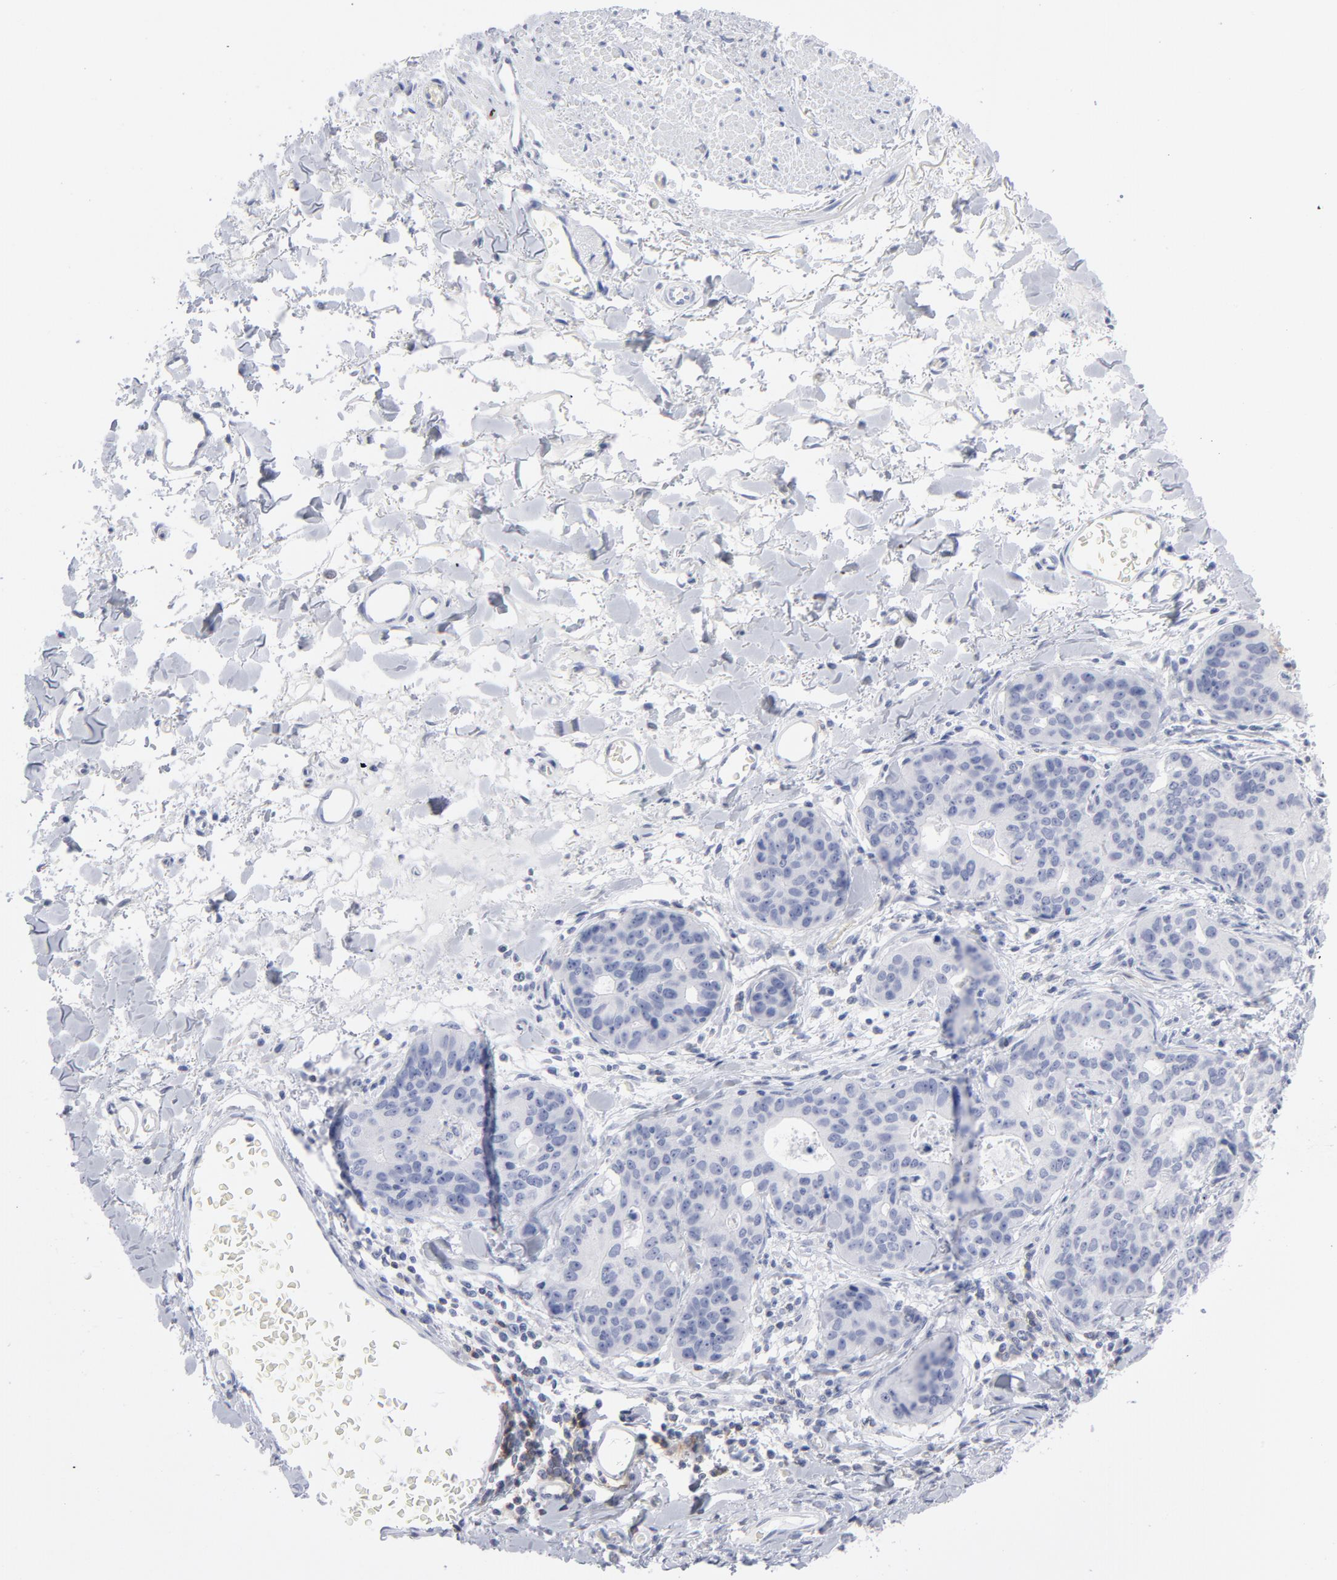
{"staining": {"intensity": "negative", "quantity": "none", "location": "none"}, "tissue": "stomach cancer", "cell_type": "Tumor cells", "image_type": "cancer", "snomed": [{"axis": "morphology", "description": "Adenocarcinoma, NOS"}, {"axis": "topography", "description": "Esophagus"}, {"axis": "topography", "description": "Stomach"}], "caption": "Stomach cancer (adenocarcinoma) was stained to show a protein in brown. There is no significant positivity in tumor cells.", "gene": "P2RY8", "patient": {"sex": "male", "age": 74}}